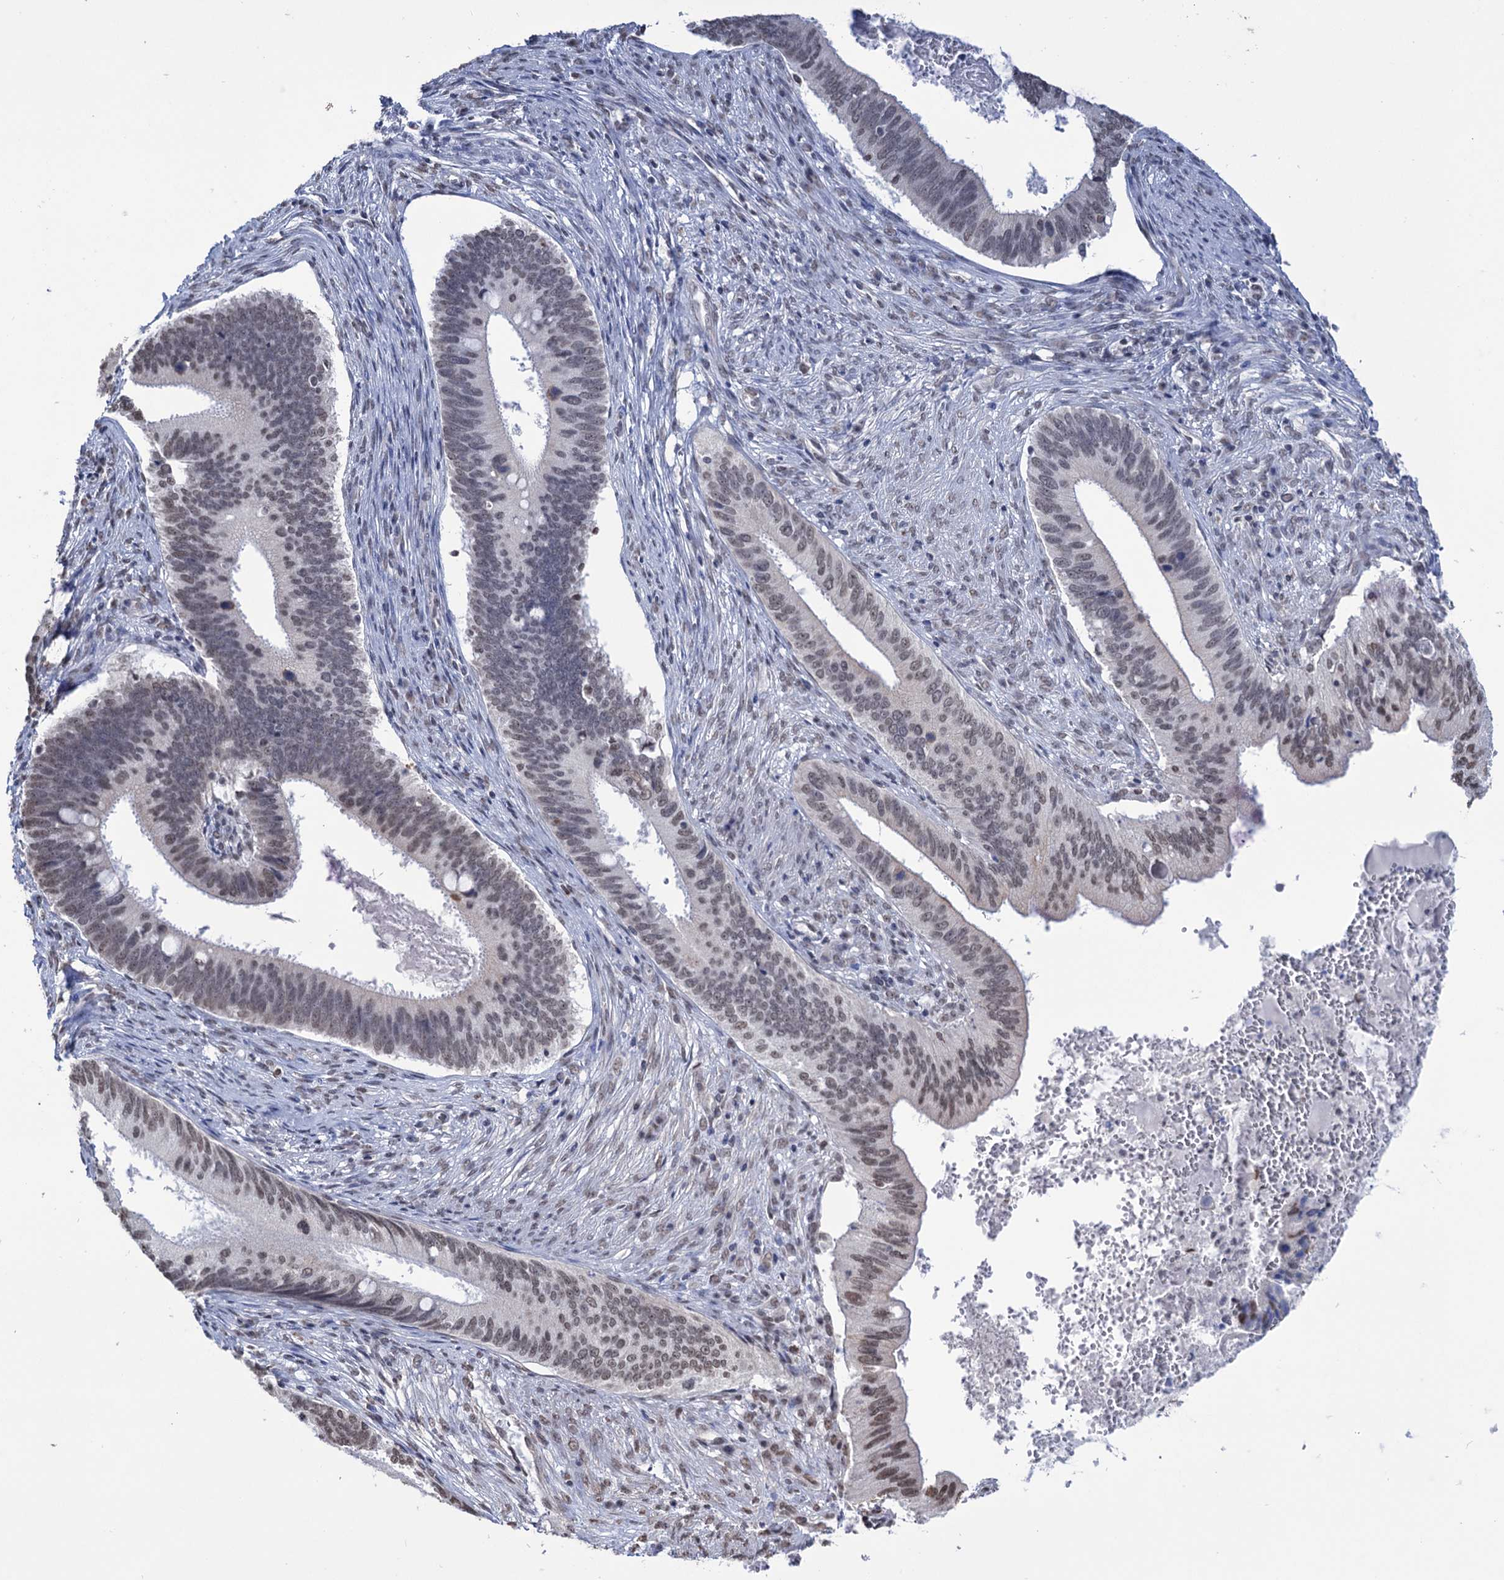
{"staining": {"intensity": "weak", "quantity": "25%-75%", "location": "nuclear"}, "tissue": "cervical cancer", "cell_type": "Tumor cells", "image_type": "cancer", "snomed": [{"axis": "morphology", "description": "Adenocarcinoma, NOS"}, {"axis": "topography", "description": "Cervix"}], "caption": "IHC of human adenocarcinoma (cervical) displays low levels of weak nuclear expression in approximately 25%-75% of tumor cells. IHC stains the protein in brown and the nuclei are stained blue.", "gene": "ABHD10", "patient": {"sex": "female", "age": 42}}